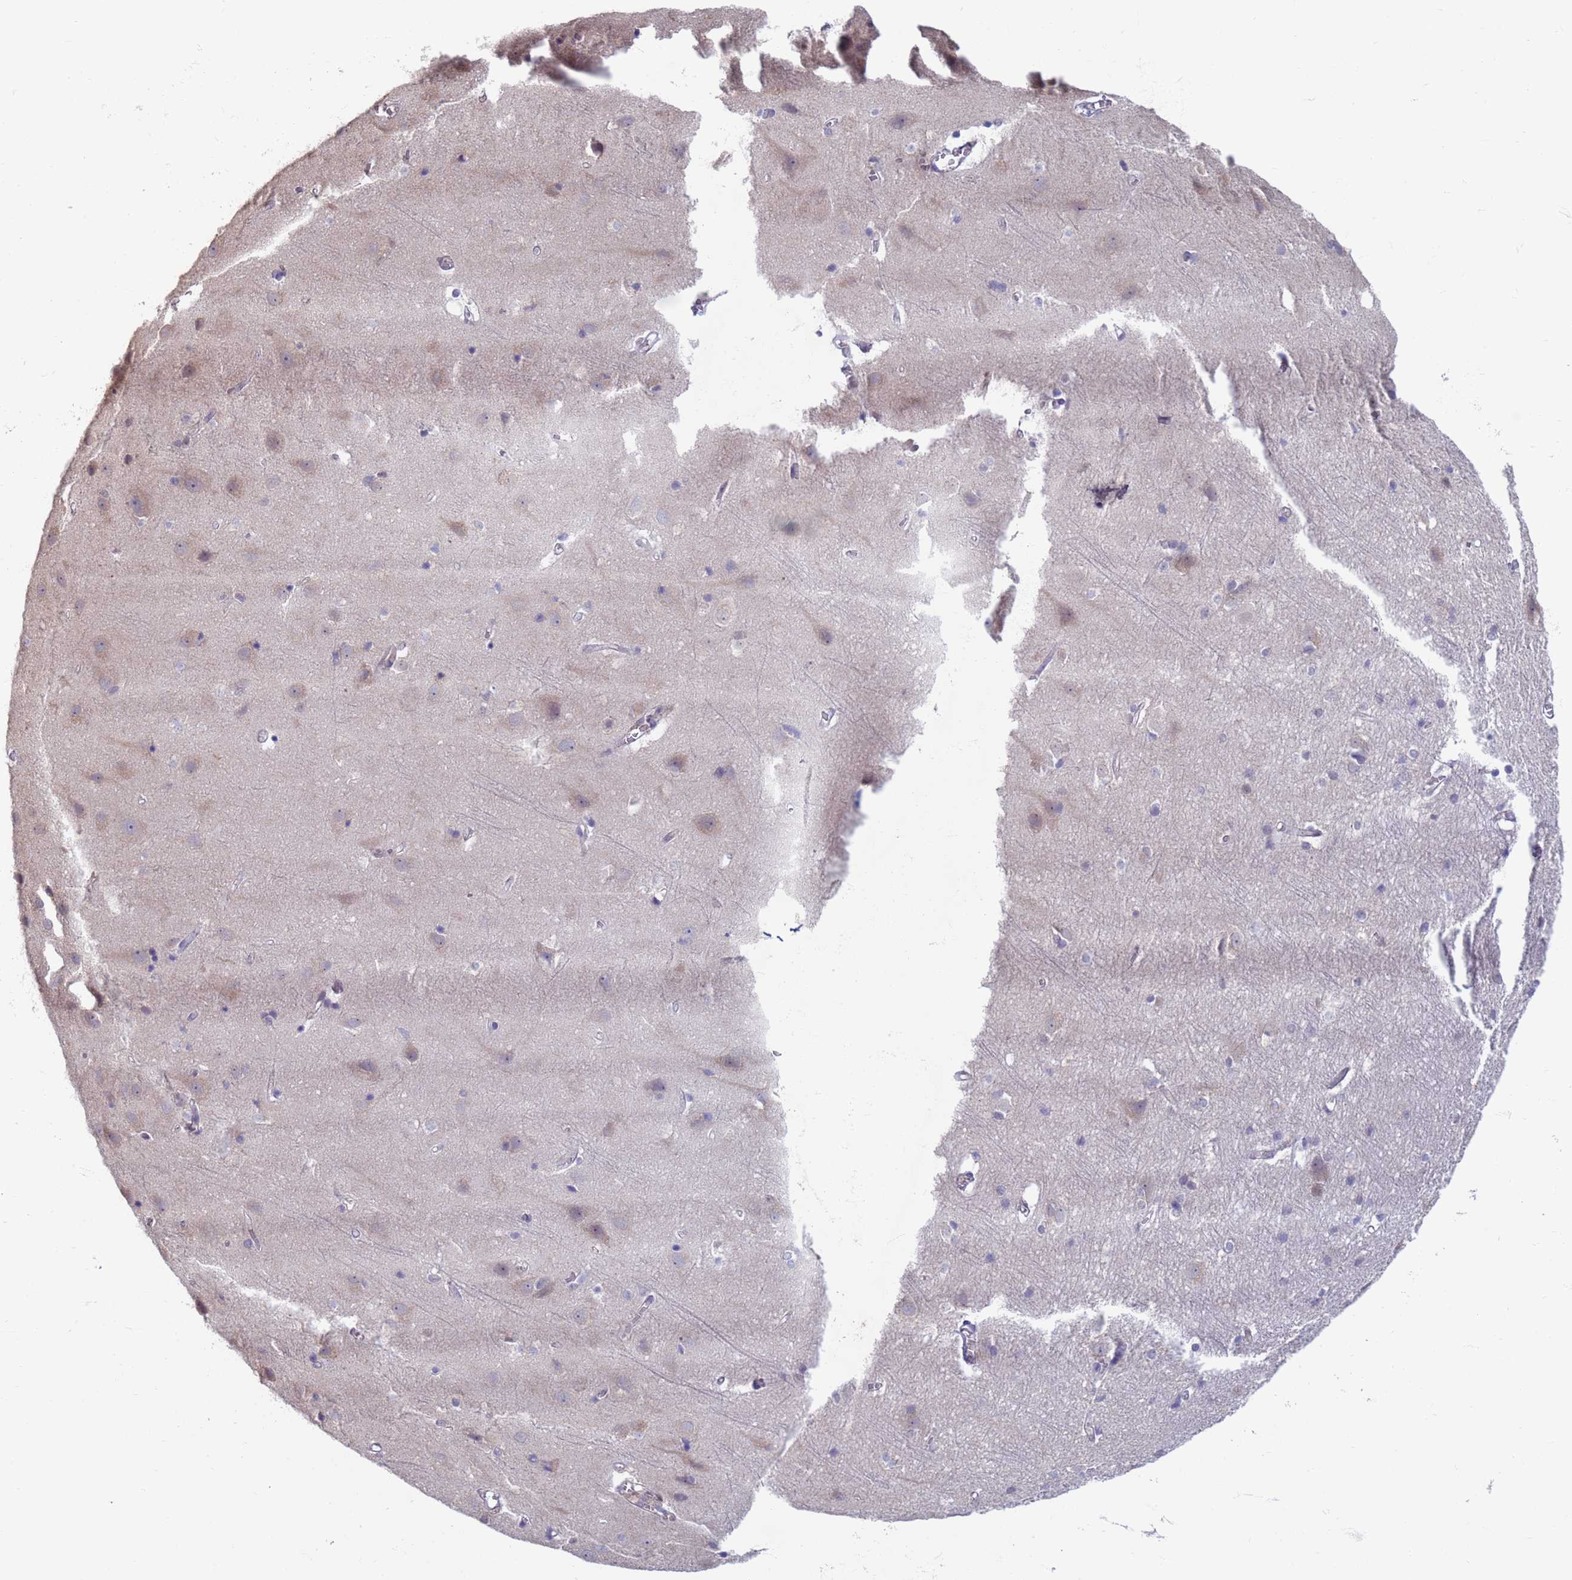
{"staining": {"intensity": "negative", "quantity": "none", "location": "none"}, "tissue": "cerebral cortex", "cell_type": "Endothelial cells", "image_type": "normal", "snomed": [{"axis": "morphology", "description": "Normal tissue, NOS"}, {"axis": "topography", "description": "Cerebral cortex"}], "caption": "Immunohistochemical staining of normal cerebral cortex displays no significant staining in endothelial cells. The staining was performed using DAB (3,3'-diaminobenzidine) to visualize the protein expression in brown, while the nuclei were stained in blue with hematoxylin (Magnification: 20x).", "gene": "SAE1", "patient": {"sex": "male", "age": 54}}